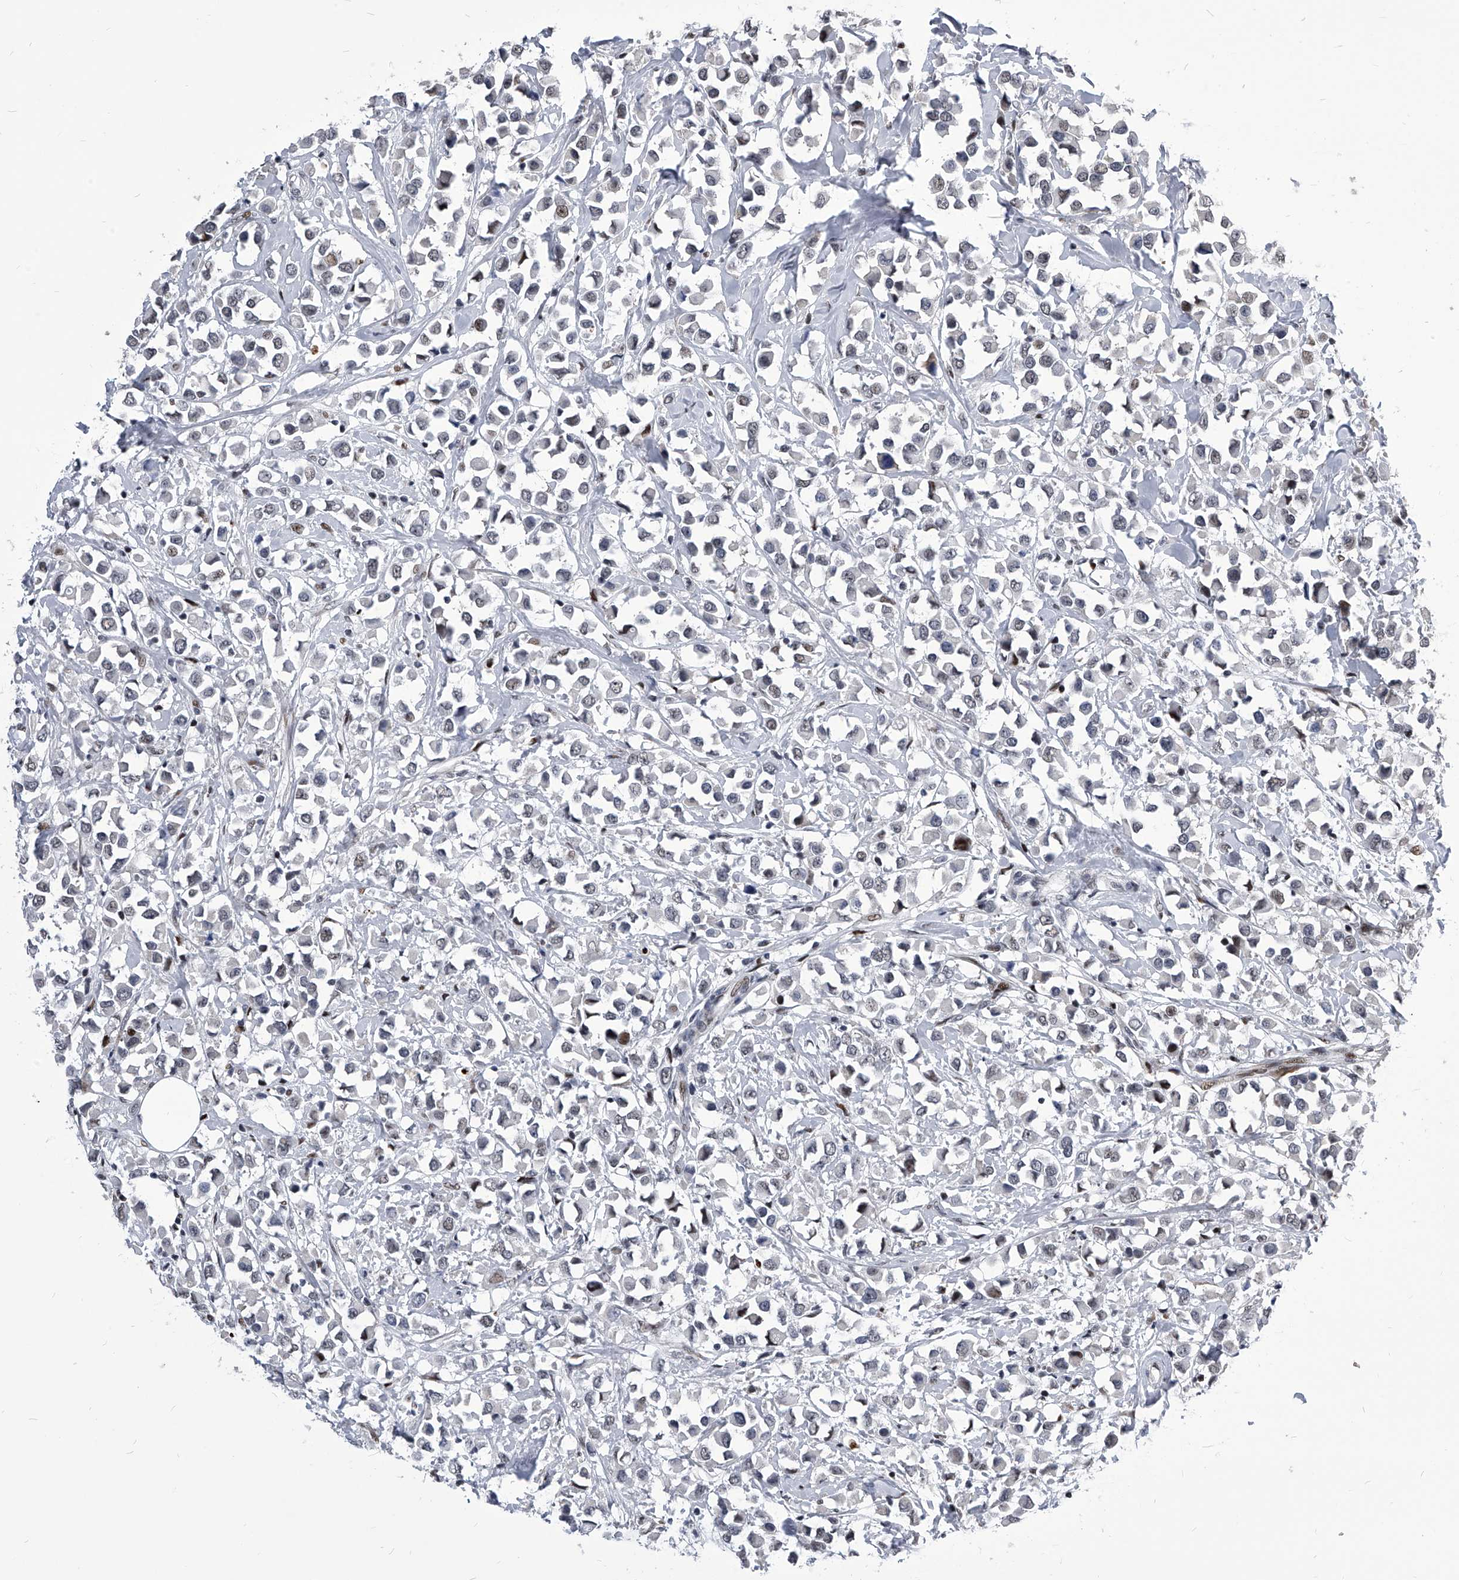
{"staining": {"intensity": "negative", "quantity": "none", "location": "none"}, "tissue": "breast cancer", "cell_type": "Tumor cells", "image_type": "cancer", "snomed": [{"axis": "morphology", "description": "Duct carcinoma"}, {"axis": "topography", "description": "Breast"}], "caption": "Micrograph shows no protein expression in tumor cells of breast cancer (invasive ductal carcinoma) tissue.", "gene": "CMTR1", "patient": {"sex": "female", "age": 61}}